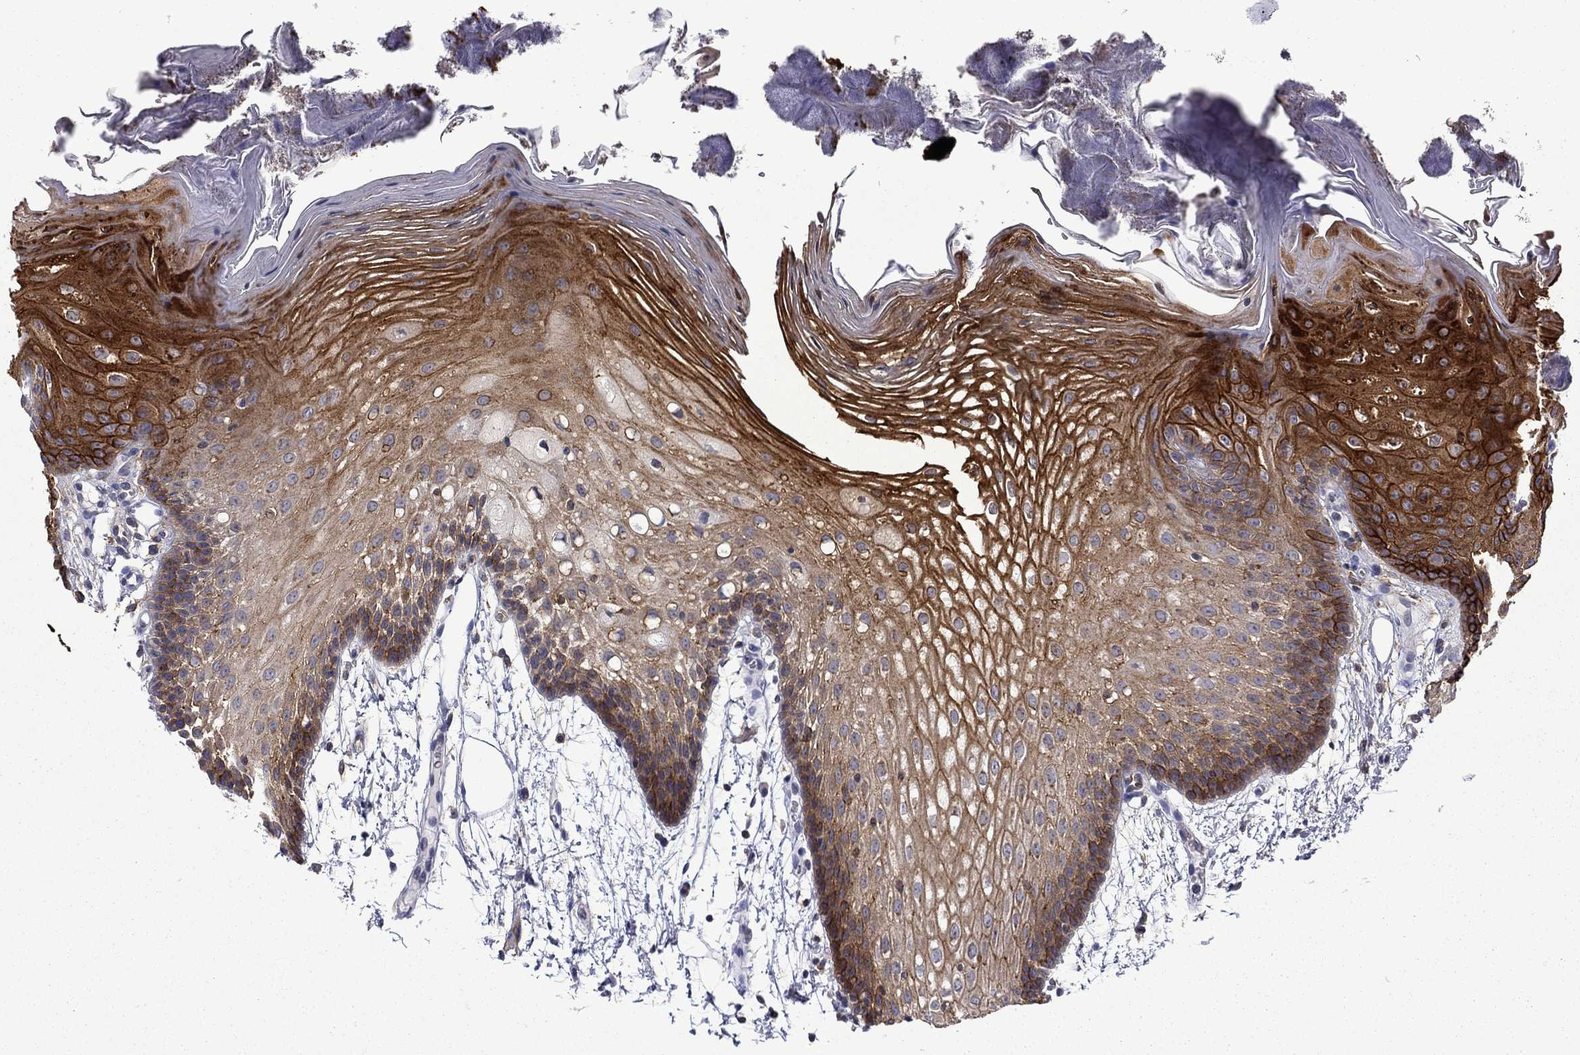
{"staining": {"intensity": "strong", "quantity": ">75%", "location": "cytoplasmic/membranous"}, "tissue": "oral mucosa", "cell_type": "Squamous epithelial cells", "image_type": "normal", "snomed": [{"axis": "morphology", "description": "Normal tissue, NOS"}, {"axis": "morphology", "description": "Squamous cell carcinoma, NOS"}, {"axis": "topography", "description": "Oral tissue"}, {"axis": "topography", "description": "Head-Neck"}], "caption": "A high-resolution histopathology image shows IHC staining of unremarkable oral mucosa, which exhibits strong cytoplasmic/membranous expression in approximately >75% of squamous epithelial cells. Nuclei are stained in blue.", "gene": "LMO7", "patient": {"sex": "male", "age": 69}}